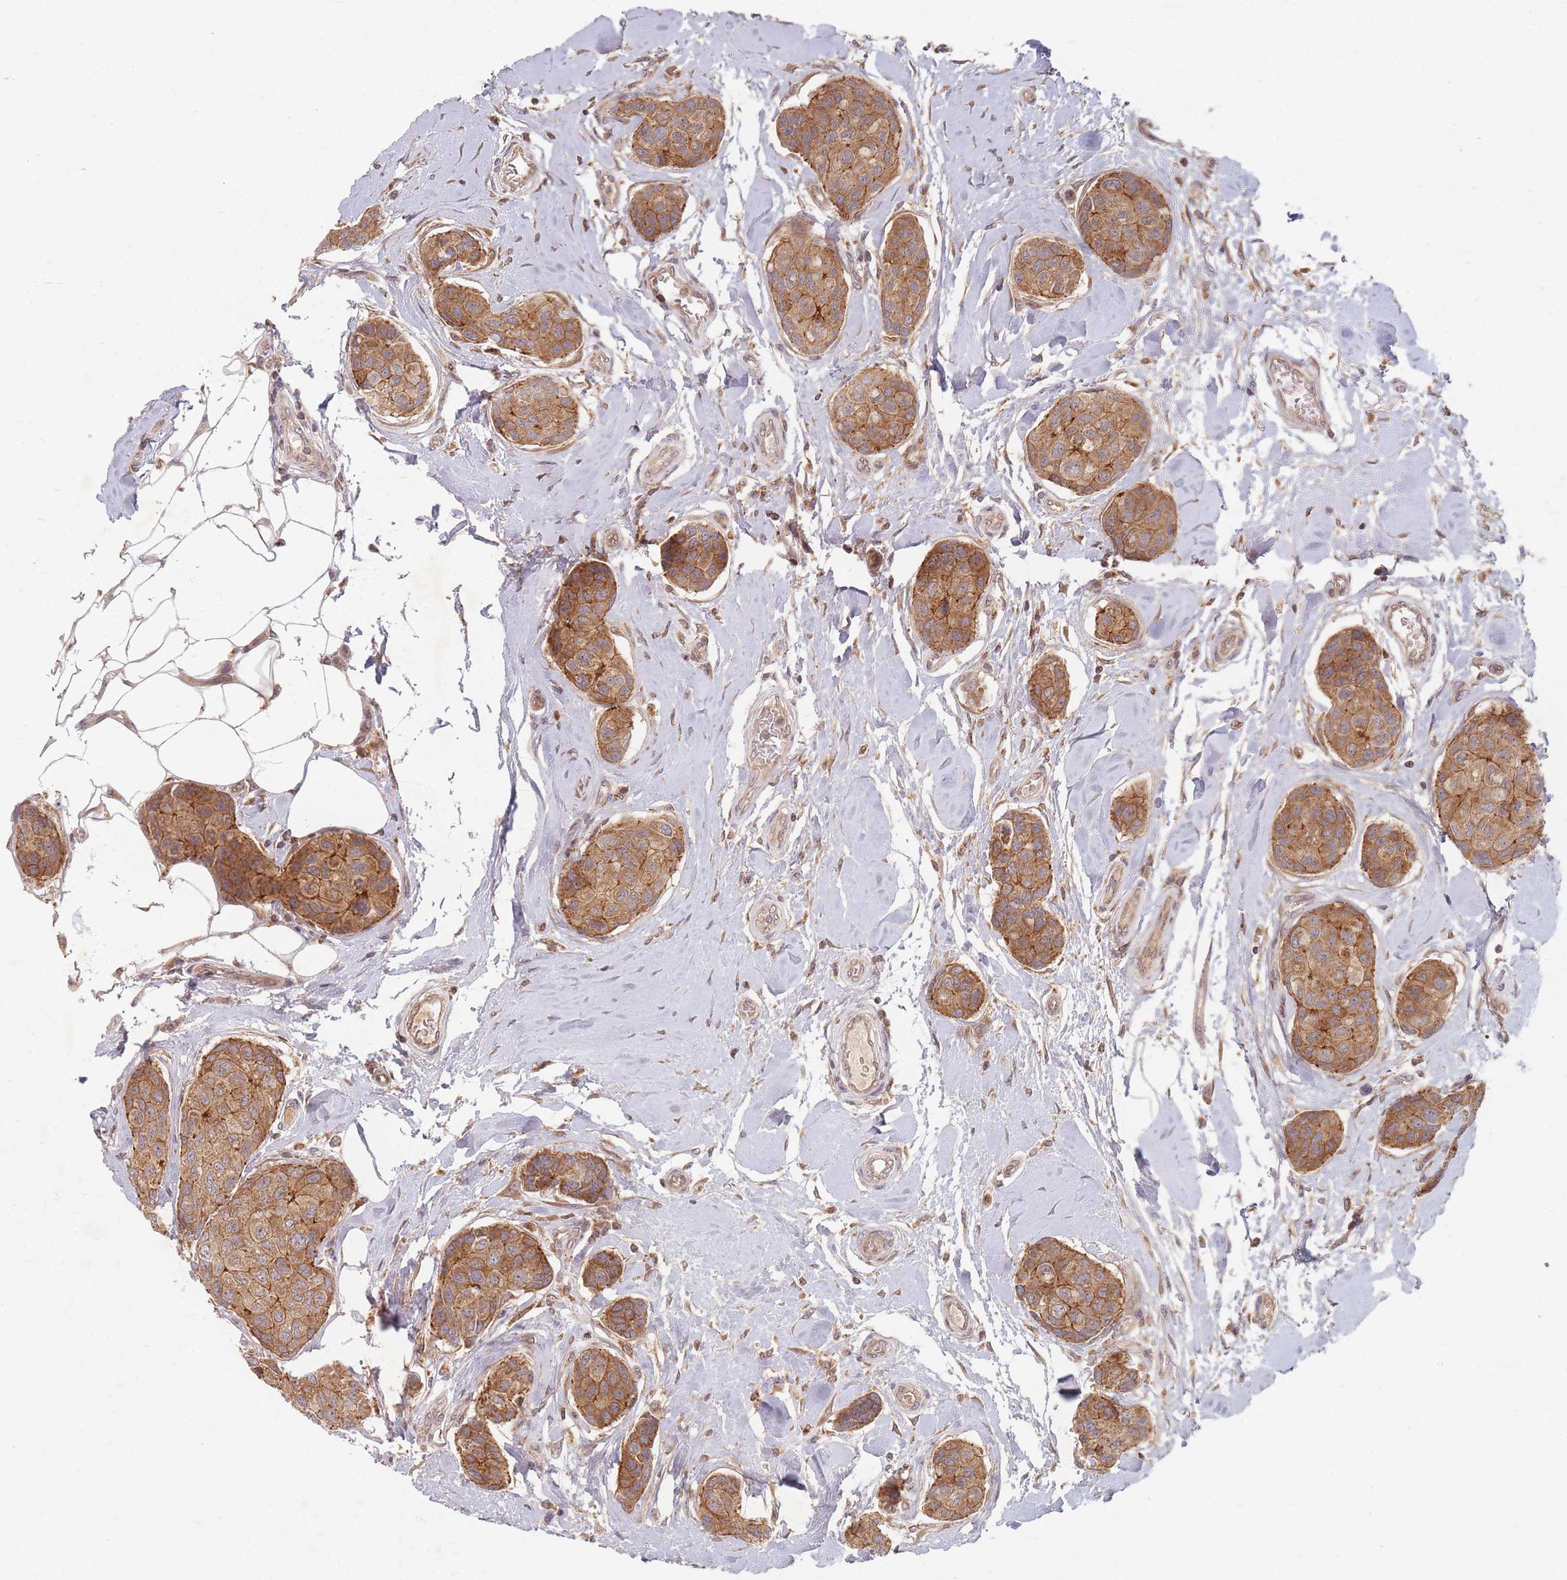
{"staining": {"intensity": "moderate", "quantity": ">75%", "location": "cytoplasmic/membranous"}, "tissue": "breast cancer", "cell_type": "Tumor cells", "image_type": "cancer", "snomed": [{"axis": "morphology", "description": "Duct carcinoma"}, {"axis": "topography", "description": "Breast"}, {"axis": "topography", "description": "Lymph node"}], "caption": "Protein expression analysis of human breast cancer (infiltrating ductal carcinoma) reveals moderate cytoplasmic/membranous positivity in approximately >75% of tumor cells.", "gene": "RADX", "patient": {"sex": "female", "age": 80}}